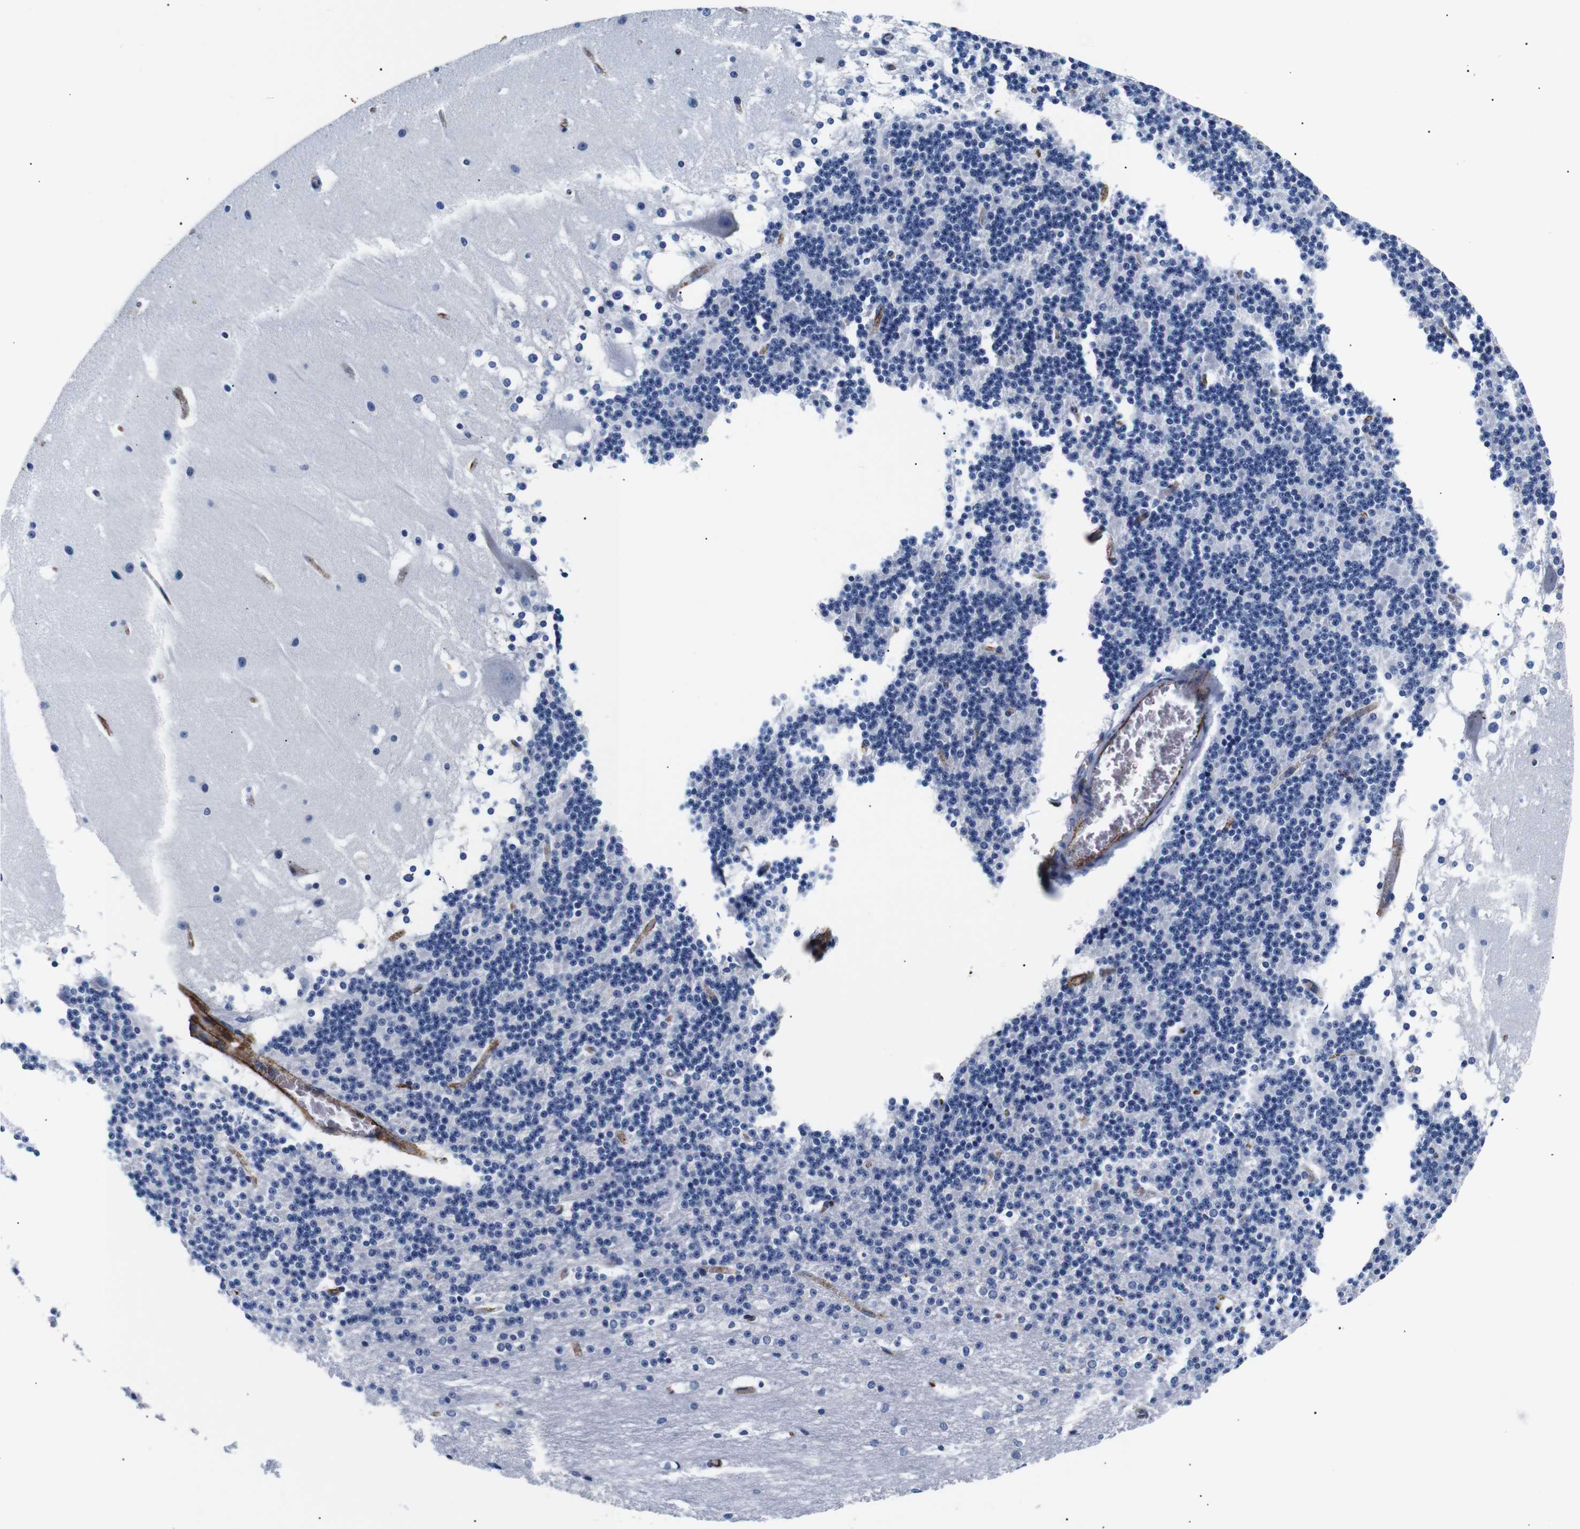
{"staining": {"intensity": "negative", "quantity": "none", "location": "none"}, "tissue": "cerebellum", "cell_type": "Cells in granular layer", "image_type": "normal", "snomed": [{"axis": "morphology", "description": "Normal tissue, NOS"}, {"axis": "topography", "description": "Cerebellum"}], "caption": "High power microscopy micrograph of an IHC photomicrograph of unremarkable cerebellum, revealing no significant expression in cells in granular layer.", "gene": "MUC4", "patient": {"sex": "female", "age": 19}}